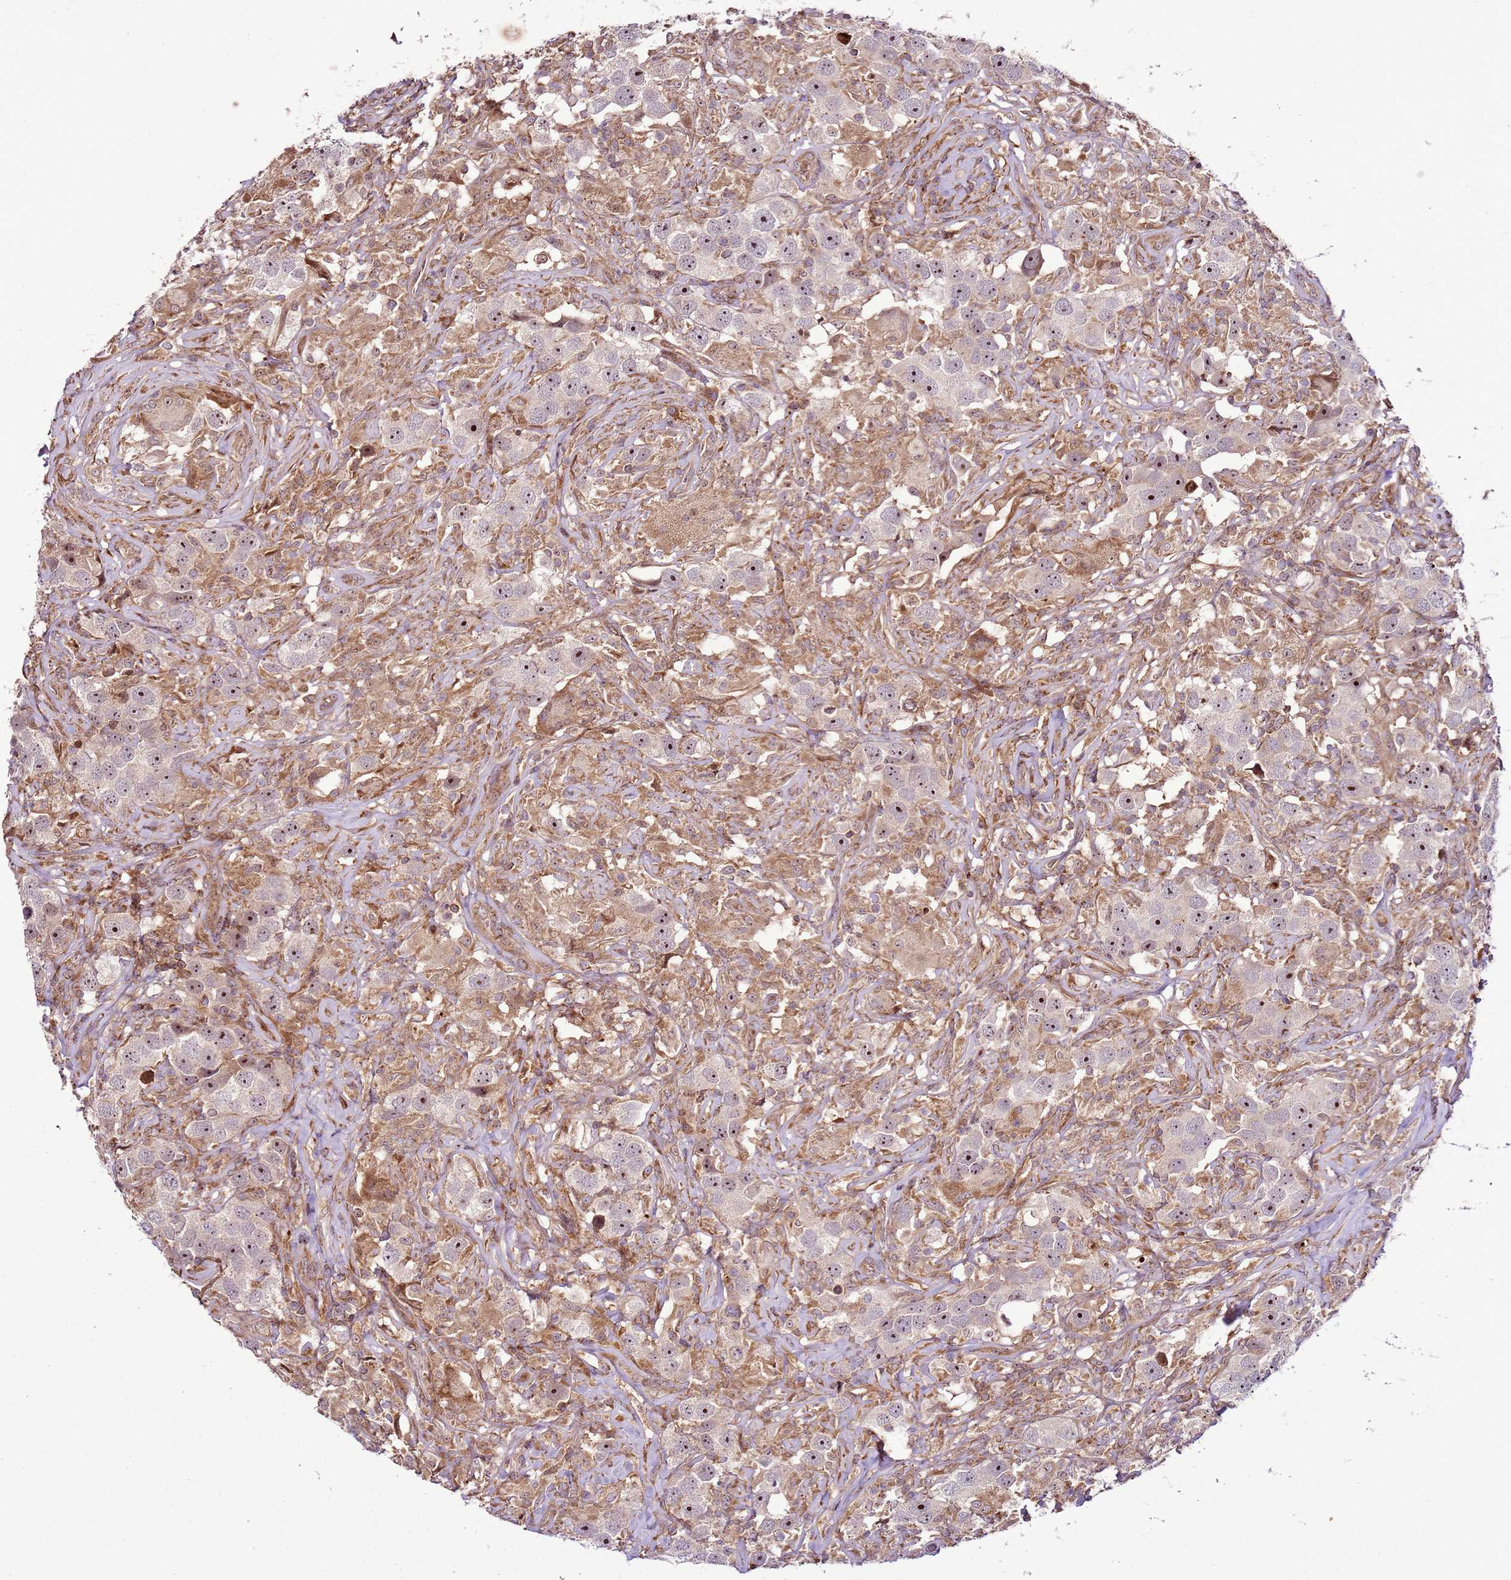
{"staining": {"intensity": "strong", "quantity": ">75%", "location": "nuclear"}, "tissue": "testis cancer", "cell_type": "Tumor cells", "image_type": "cancer", "snomed": [{"axis": "morphology", "description": "Seminoma, NOS"}, {"axis": "topography", "description": "Testis"}], "caption": "Immunohistochemistry (IHC) of testis cancer (seminoma) displays high levels of strong nuclear staining in about >75% of tumor cells. (Brightfield microscopy of DAB IHC at high magnification).", "gene": "RASA3", "patient": {"sex": "male", "age": 49}}